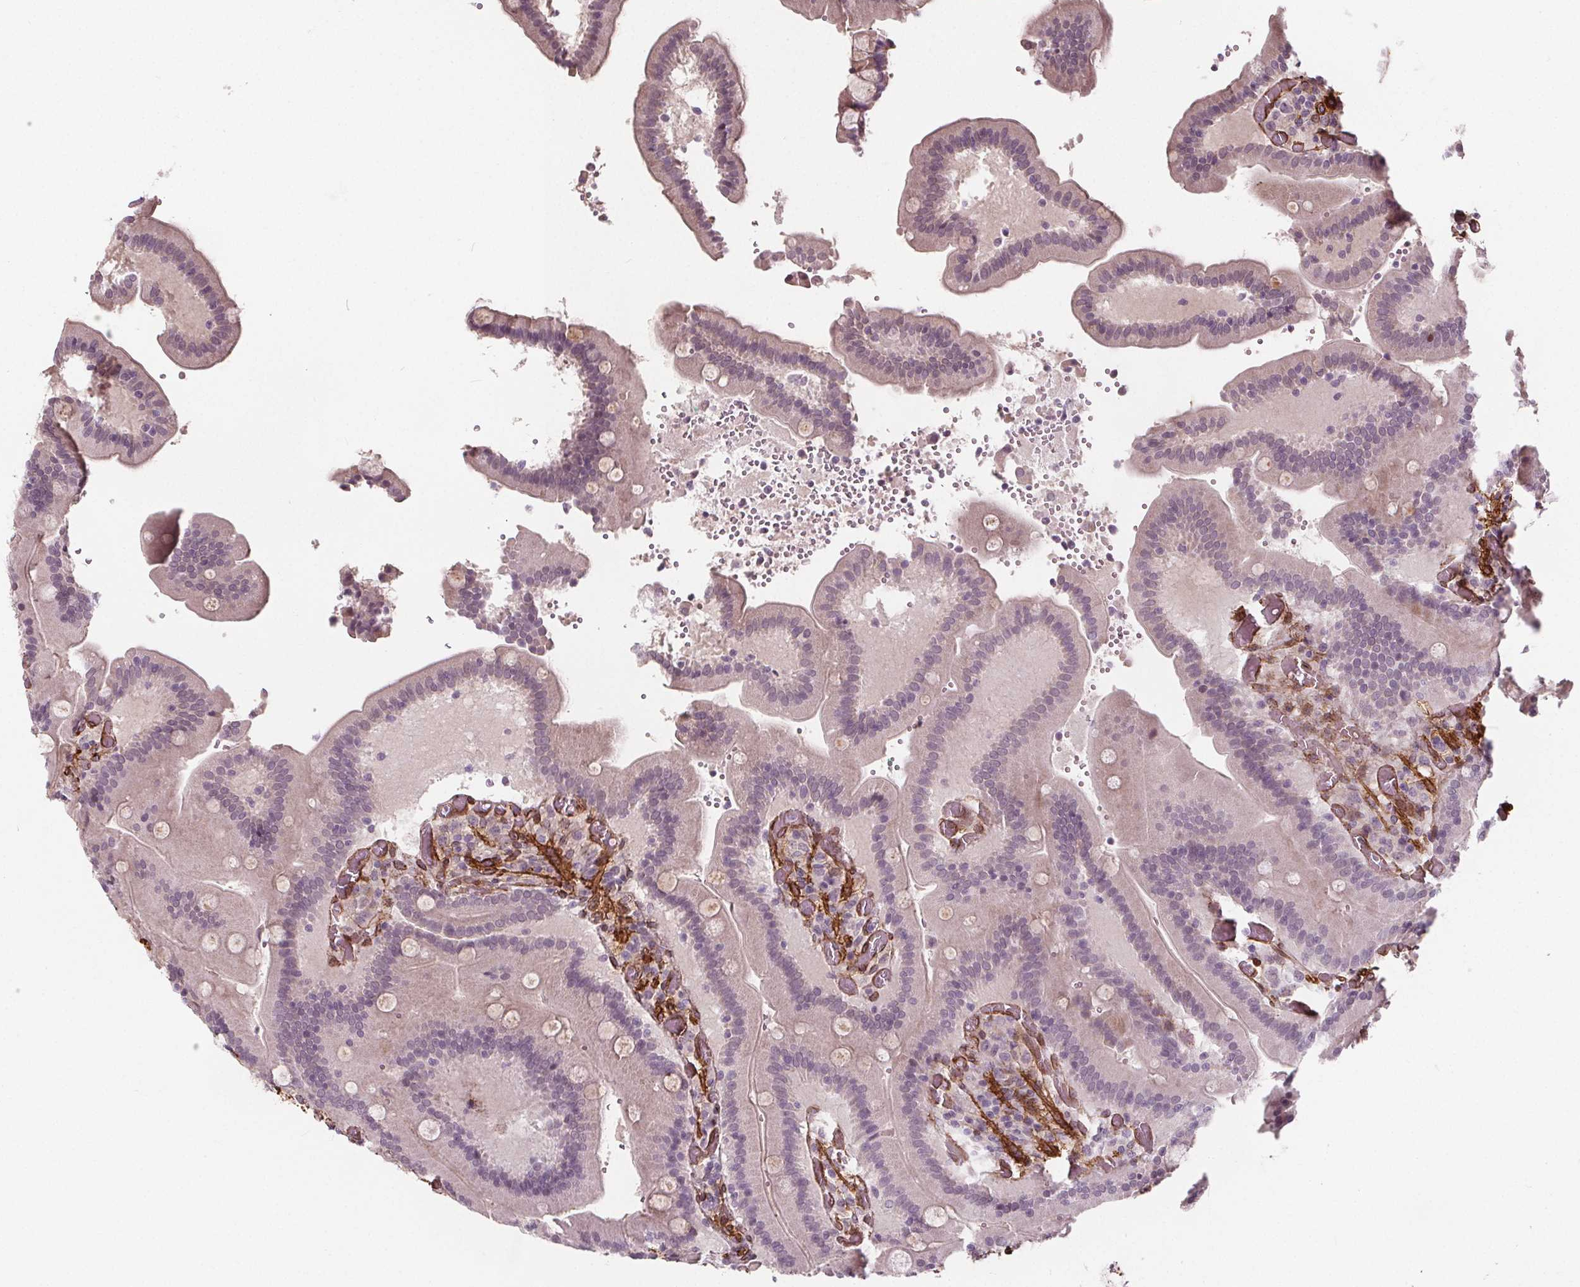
{"staining": {"intensity": "negative", "quantity": "none", "location": "none"}, "tissue": "duodenum", "cell_type": "Glandular cells", "image_type": "normal", "snomed": [{"axis": "morphology", "description": "Normal tissue, NOS"}, {"axis": "topography", "description": "Duodenum"}], "caption": "DAB (3,3'-diaminobenzidine) immunohistochemical staining of unremarkable human duodenum demonstrates no significant positivity in glandular cells. Nuclei are stained in blue.", "gene": "HAS1", "patient": {"sex": "female", "age": 62}}